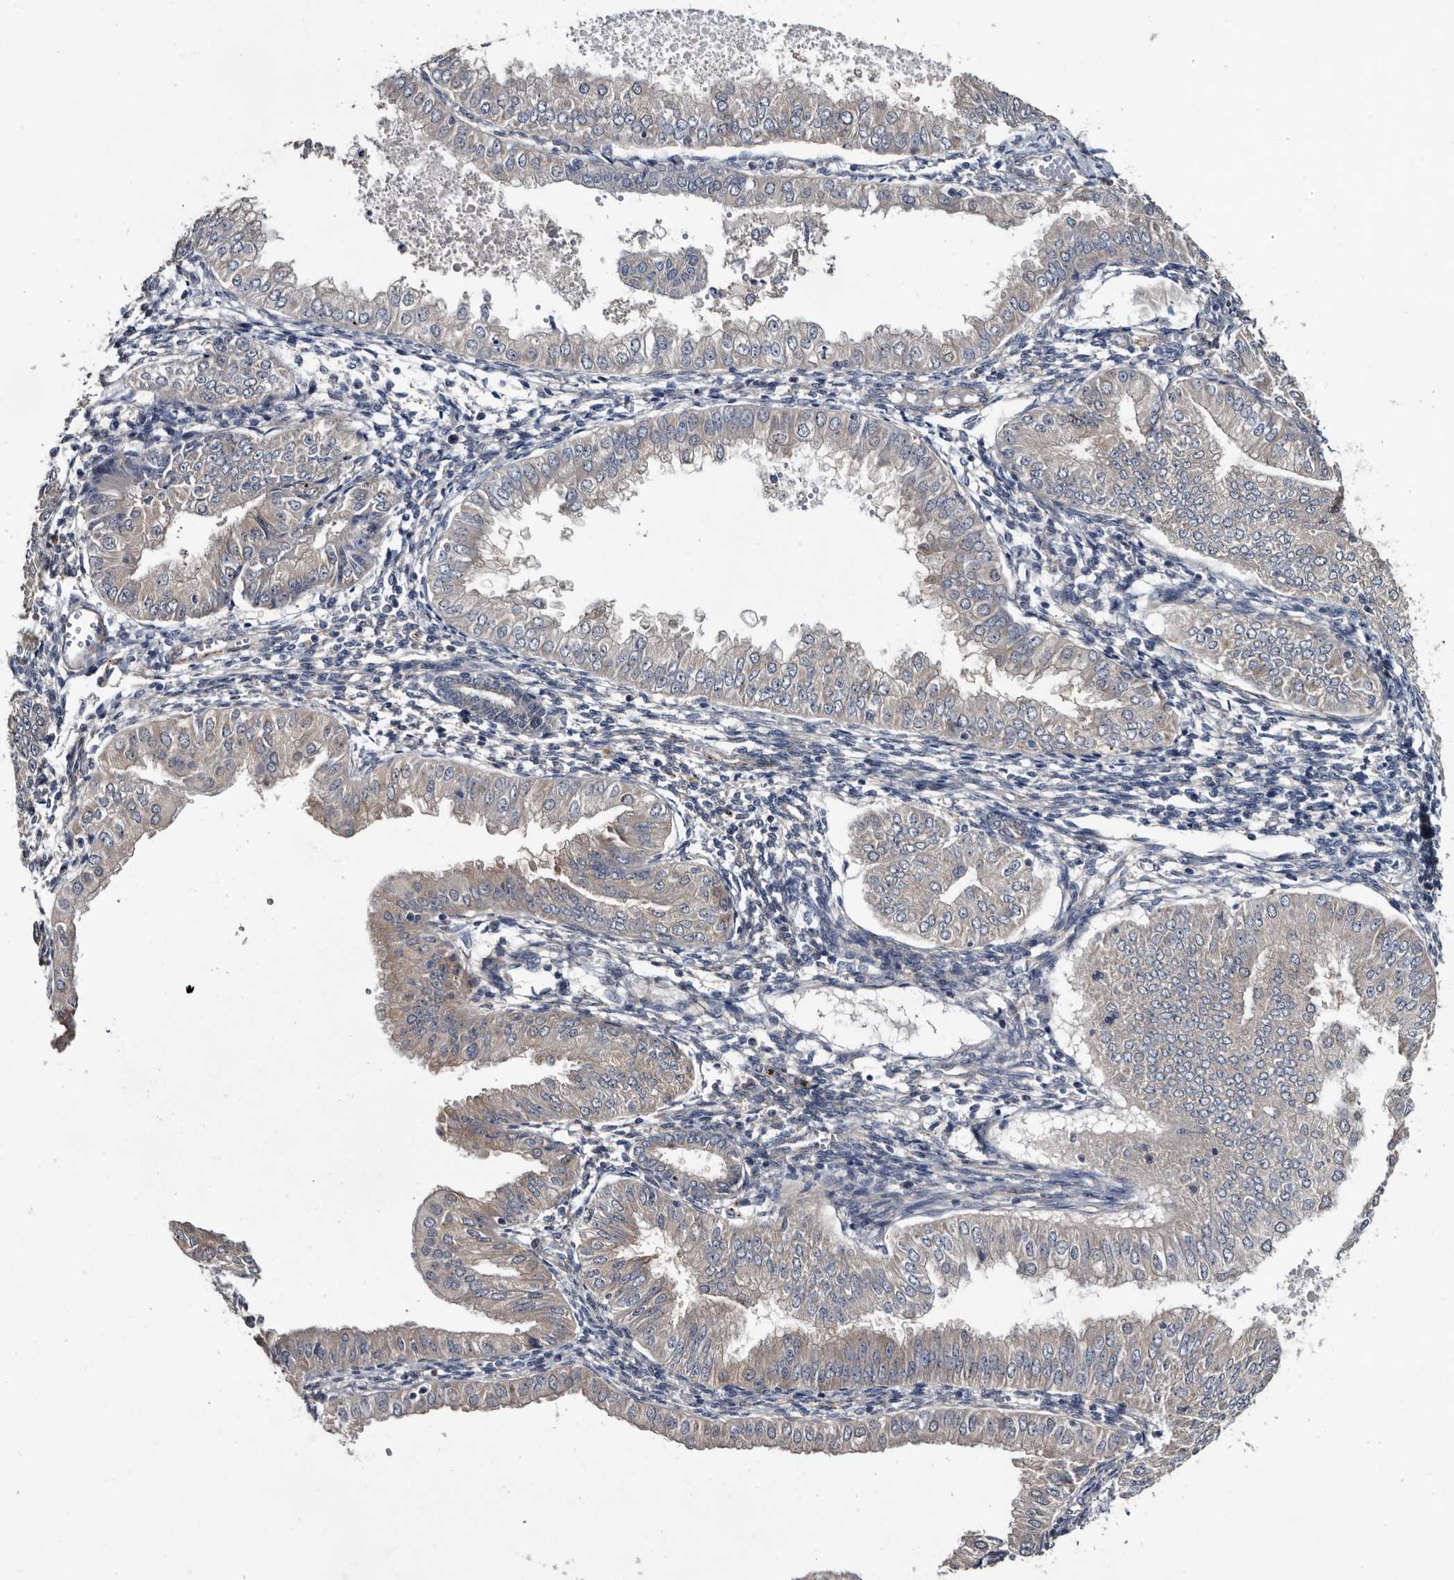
{"staining": {"intensity": "negative", "quantity": "none", "location": "none"}, "tissue": "endometrial cancer", "cell_type": "Tumor cells", "image_type": "cancer", "snomed": [{"axis": "morphology", "description": "Normal tissue, NOS"}, {"axis": "morphology", "description": "Adenocarcinoma, NOS"}, {"axis": "topography", "description": "Endometrium"}], "caption": "A histopathology image of adenocarcinoma (endometrial) stained for a protein reveals no brown staining in tumor cells.", "gene": "IARS1", "patient": {"sex": "female", "age": 53}}